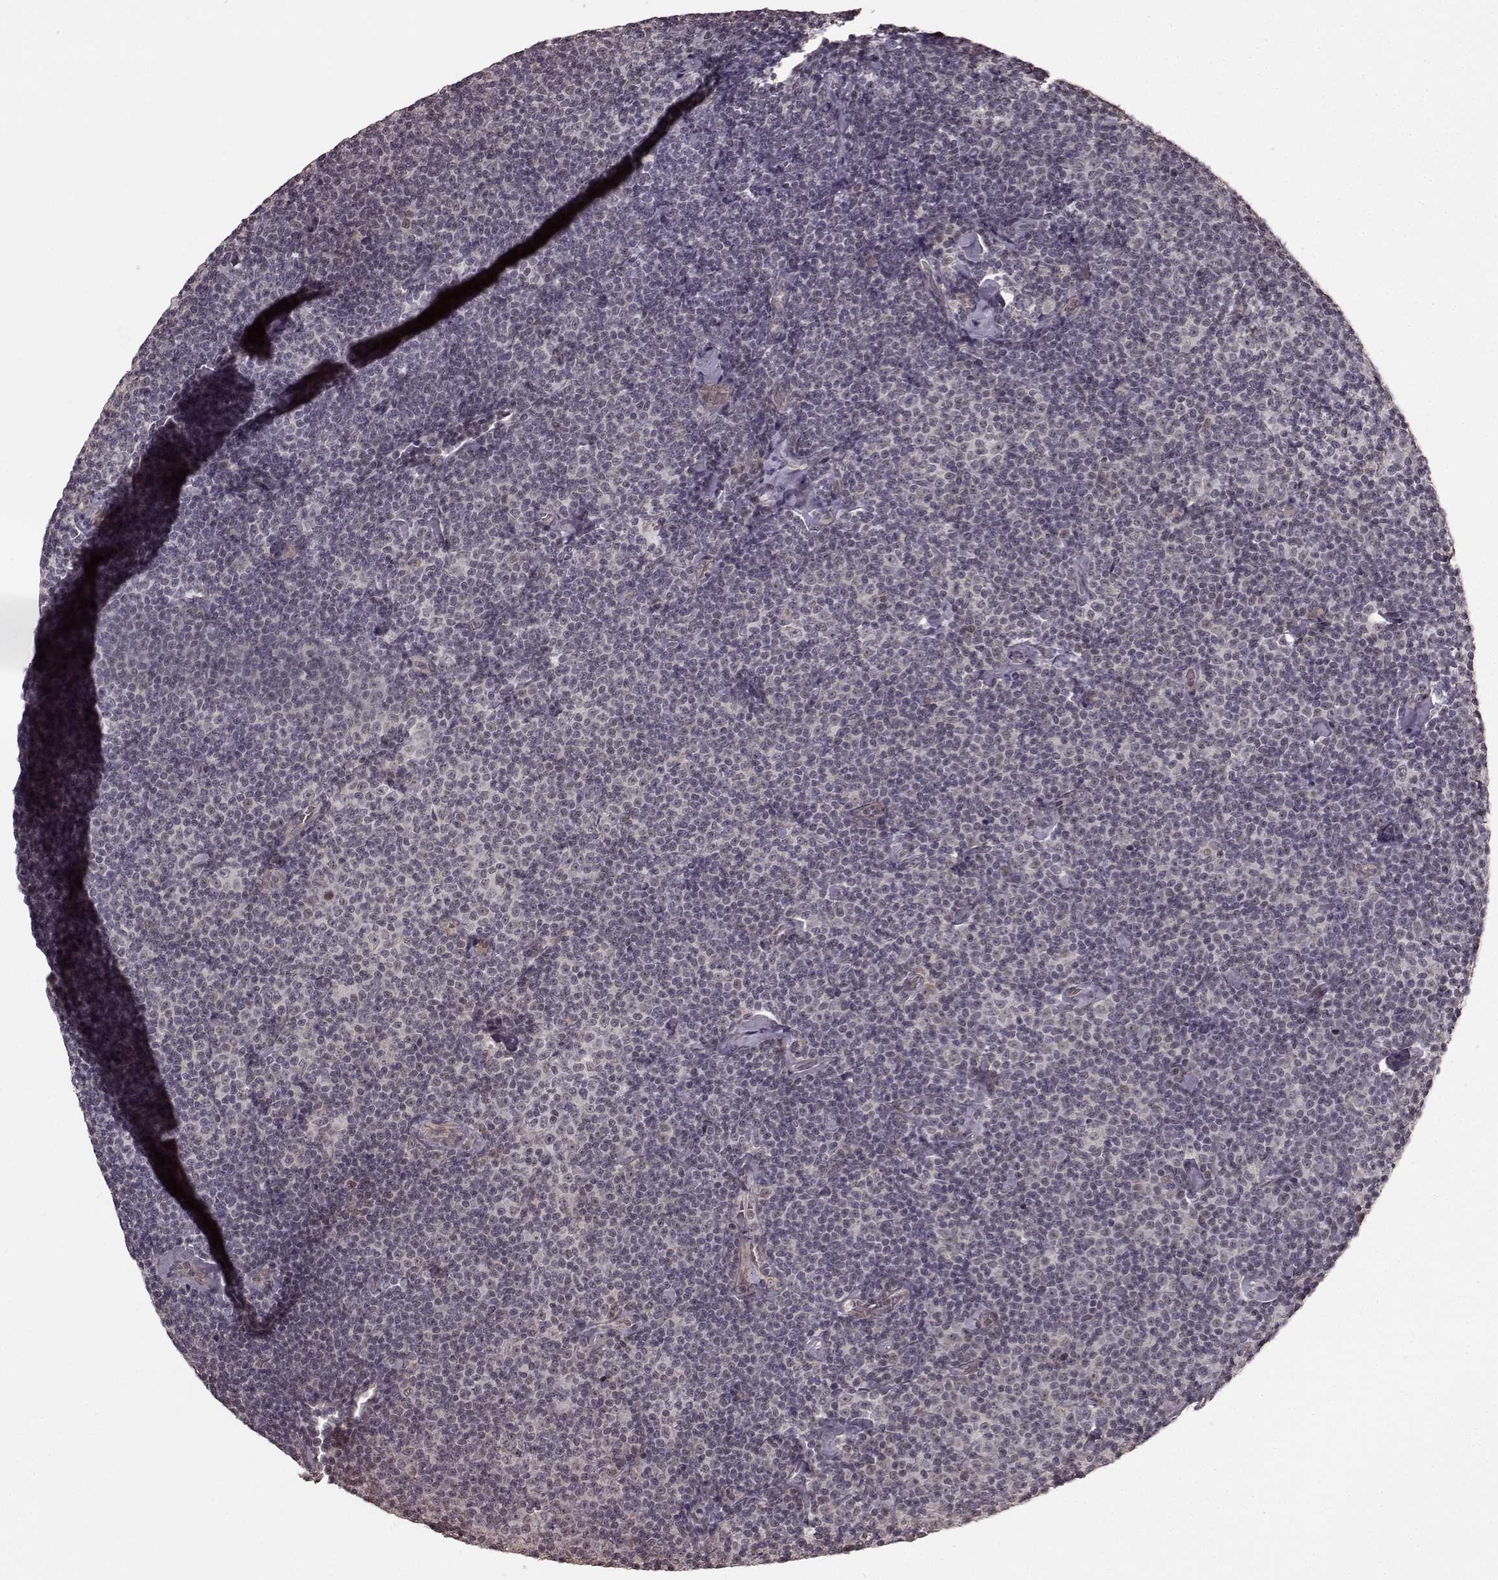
{"staining": {"intensity": "negative", "quantity": "none", "location": "none"}, "tissue": "lymphoma", "cell_type": "Tumor cells", "image_type": "cancer", "snomed": [{"axis": "morphology", "description": "Malignant lymphoma, non-Hodgkin's type, Low grade"}, {"axis": "topography", "description": "Lymph node"}], "caption": "There is no significant staining in tumor cells of malignant lymphoma, non-Hodgkin's type (low-grade).", "gene": "PLCB4", "patient": {"sex": "male", "age": 81}}